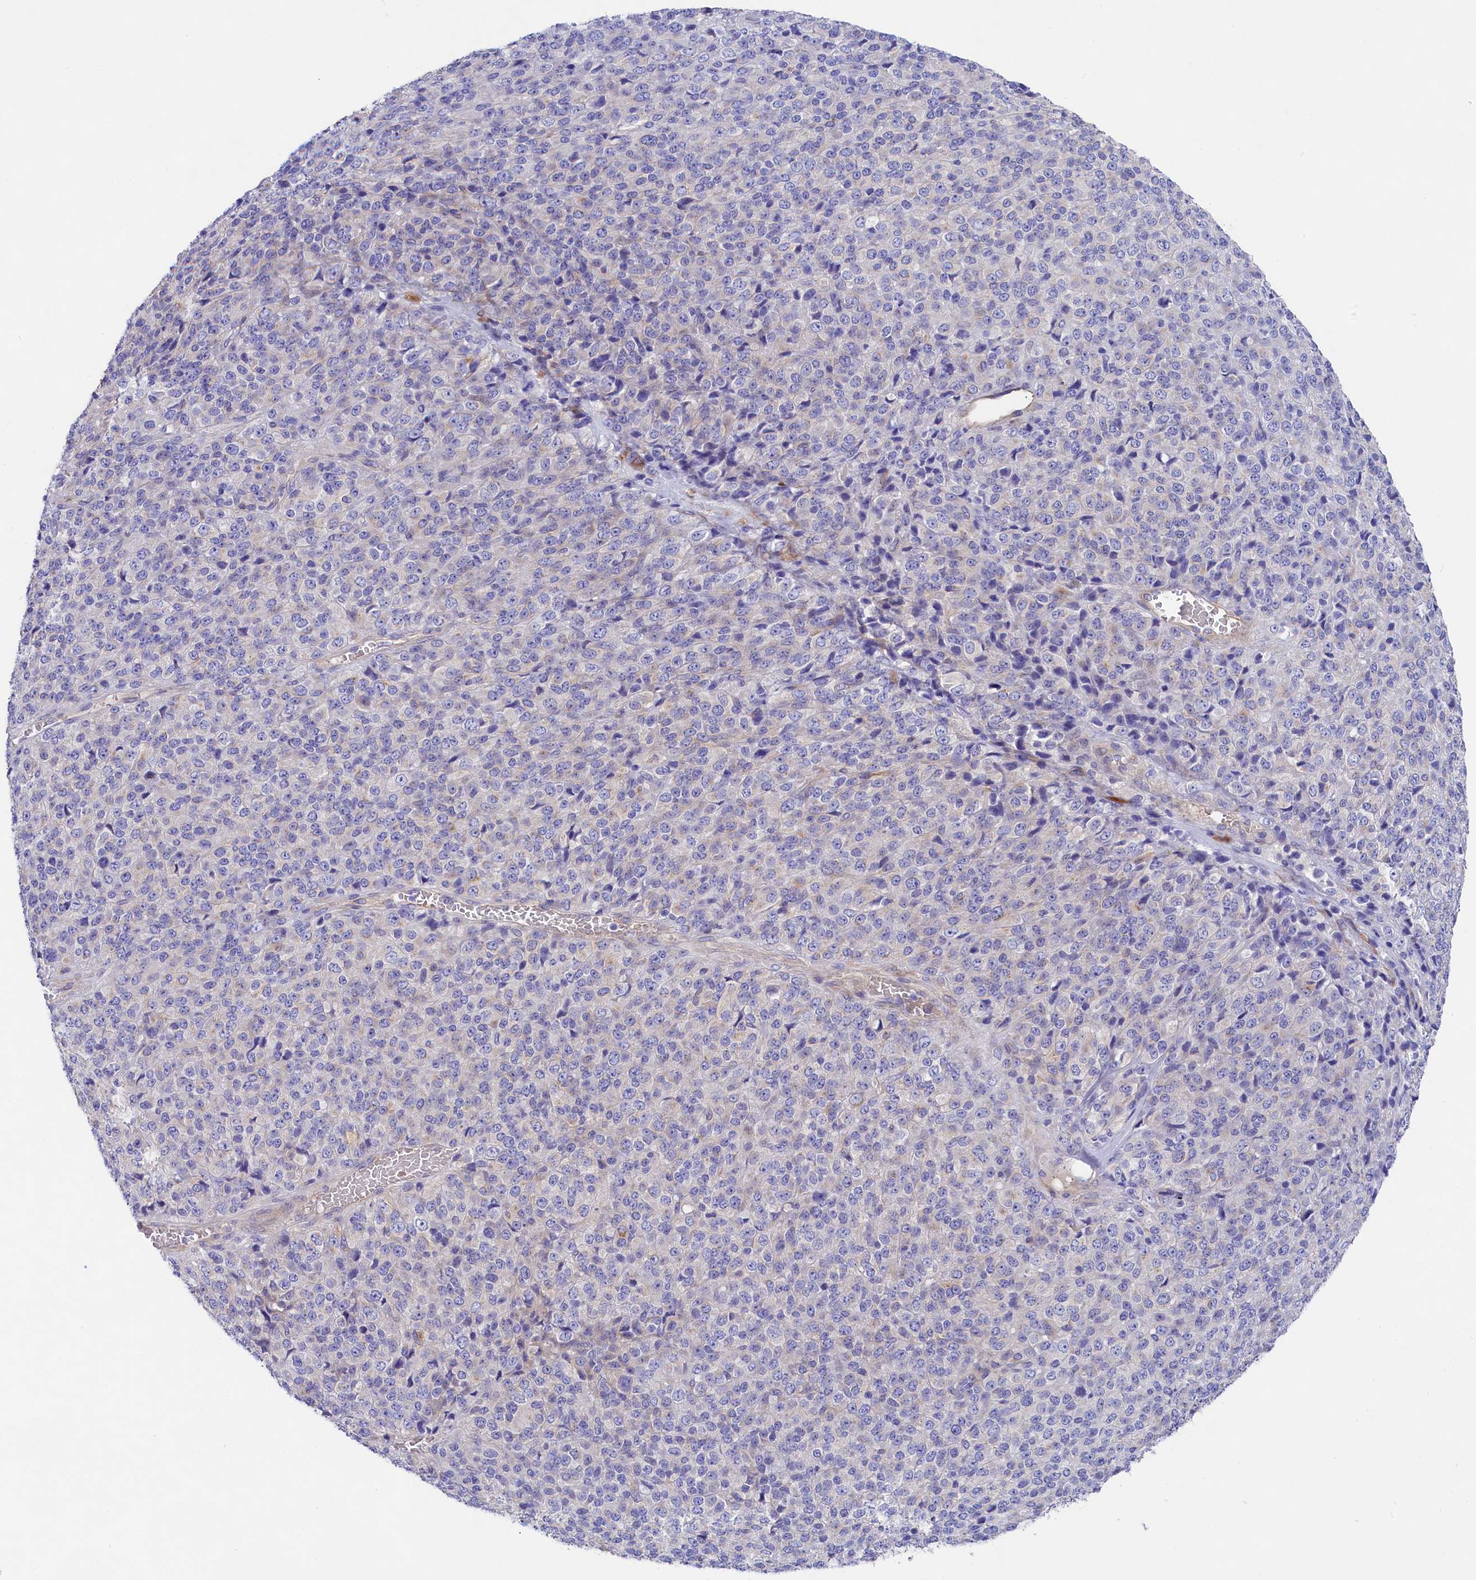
{"staining": {"intensity": "negative", "quantity": "none", "location": "none"}, "tissue": "melanoma", "cell_type": "Tumor cells", "image_type": "cancer", "snomed": [{"axis": "morphology", "description": "Malignant melanoma, Metastatic site"}, {"axis": "topography", "description": "Brain"}], "caption": "This is a histopathology image of immunohistochemistry (IHC) staining of malignant melanoma (metastatic site), which shows no staining in tumor cells.", "gene": "PPP1R13L", "patient": {"sex": "female", "age": 56}}